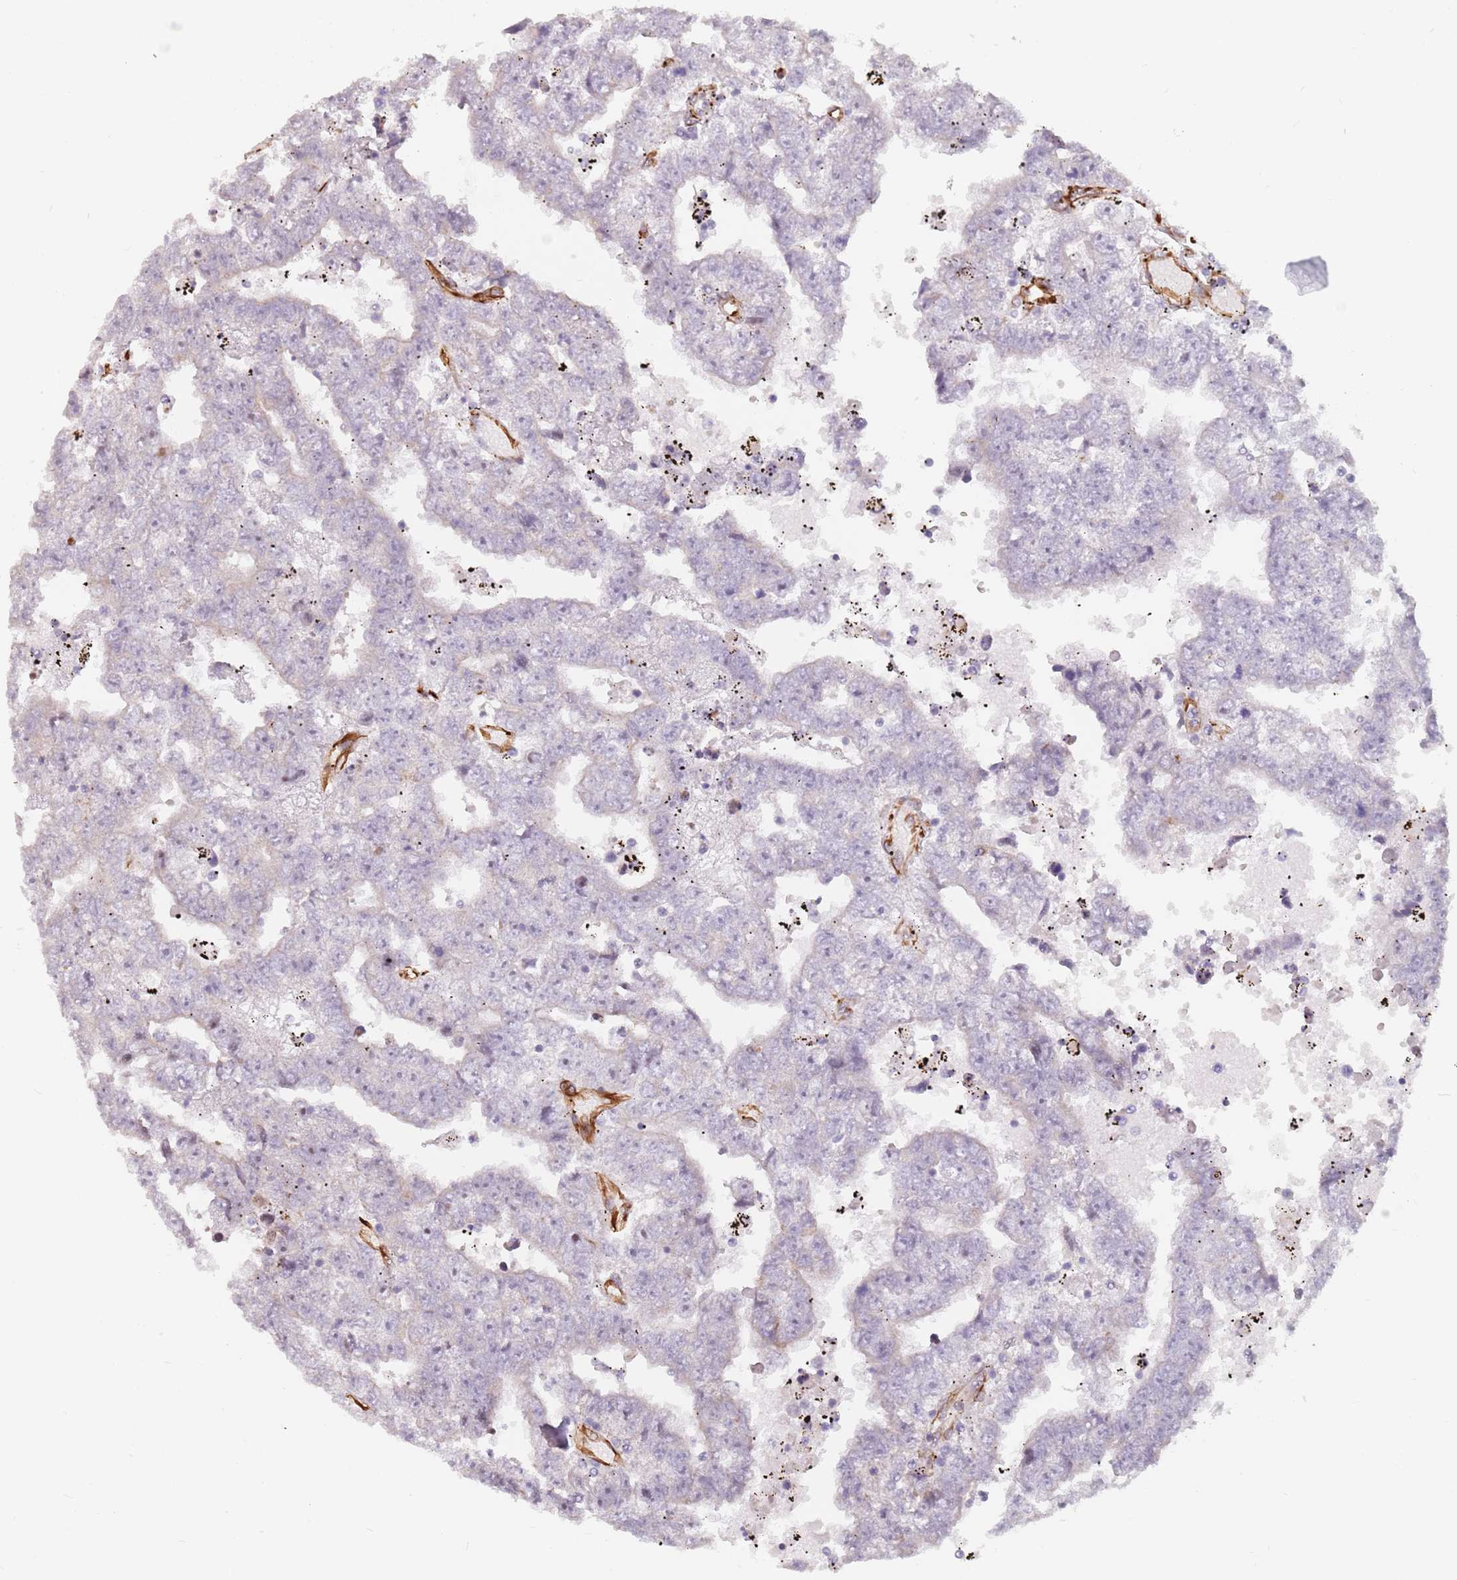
{"staining": {"intensity": "negative", "quantity": "none", "location": "none"}, "tissue": "testis cancer", "cell_type": "Tumor cells", "image_type": "cancer", "snomed": [{"axis": "morphology", "description": "Carcinoma, Embryonal, NOS"}, {"axis": "topography", "description": "Testis"}], "caption": "This is an immunohistochemistry micrograph of human testis cancer. There is no staining in tumor cells.", "gene": "GAS2L3", "patient": {"sex": "male", "age": 25}}